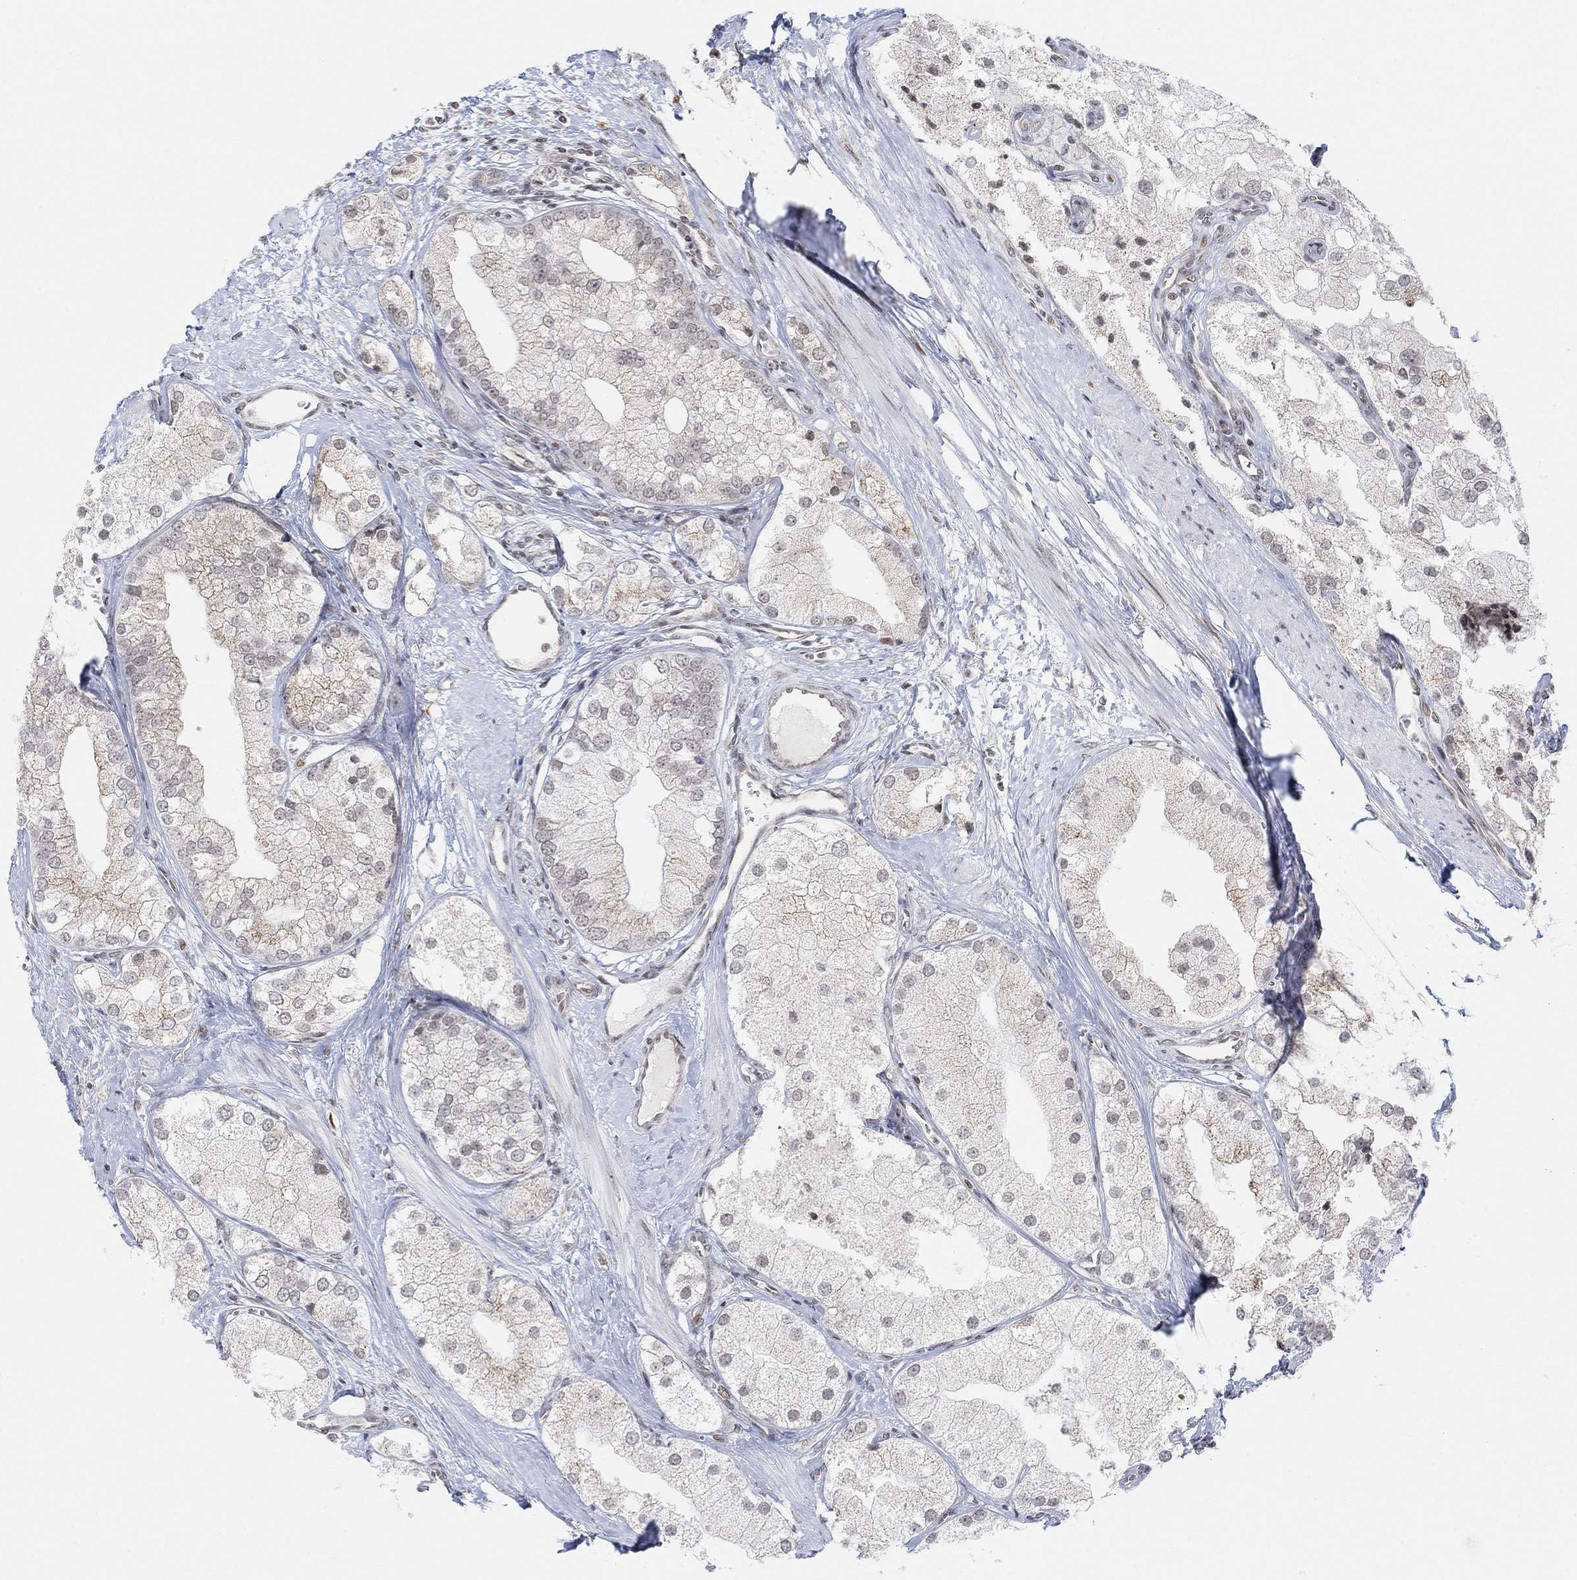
{"staining": {"intensity": "negative", "quantity": "none", "location": "none"}, "tissue": "prostate cancer", "cell_type": "Tumor cells", "image_type": "cancer", "snomed": [{"axis": "morphology", "description": "Adenocarcinoma, NOS"}, {"axis": "topography", "description": "Prostate and seminal vesicle, NOS"}, {"axis": "topography", "description": "Prostate"}], "caption": "Protein analysis of adenocarcinoma (prostate) reveals no significant positivity in tumor cells.", "gene": "ABHD14A", "patient": {"sex": "male", "age": 79}}